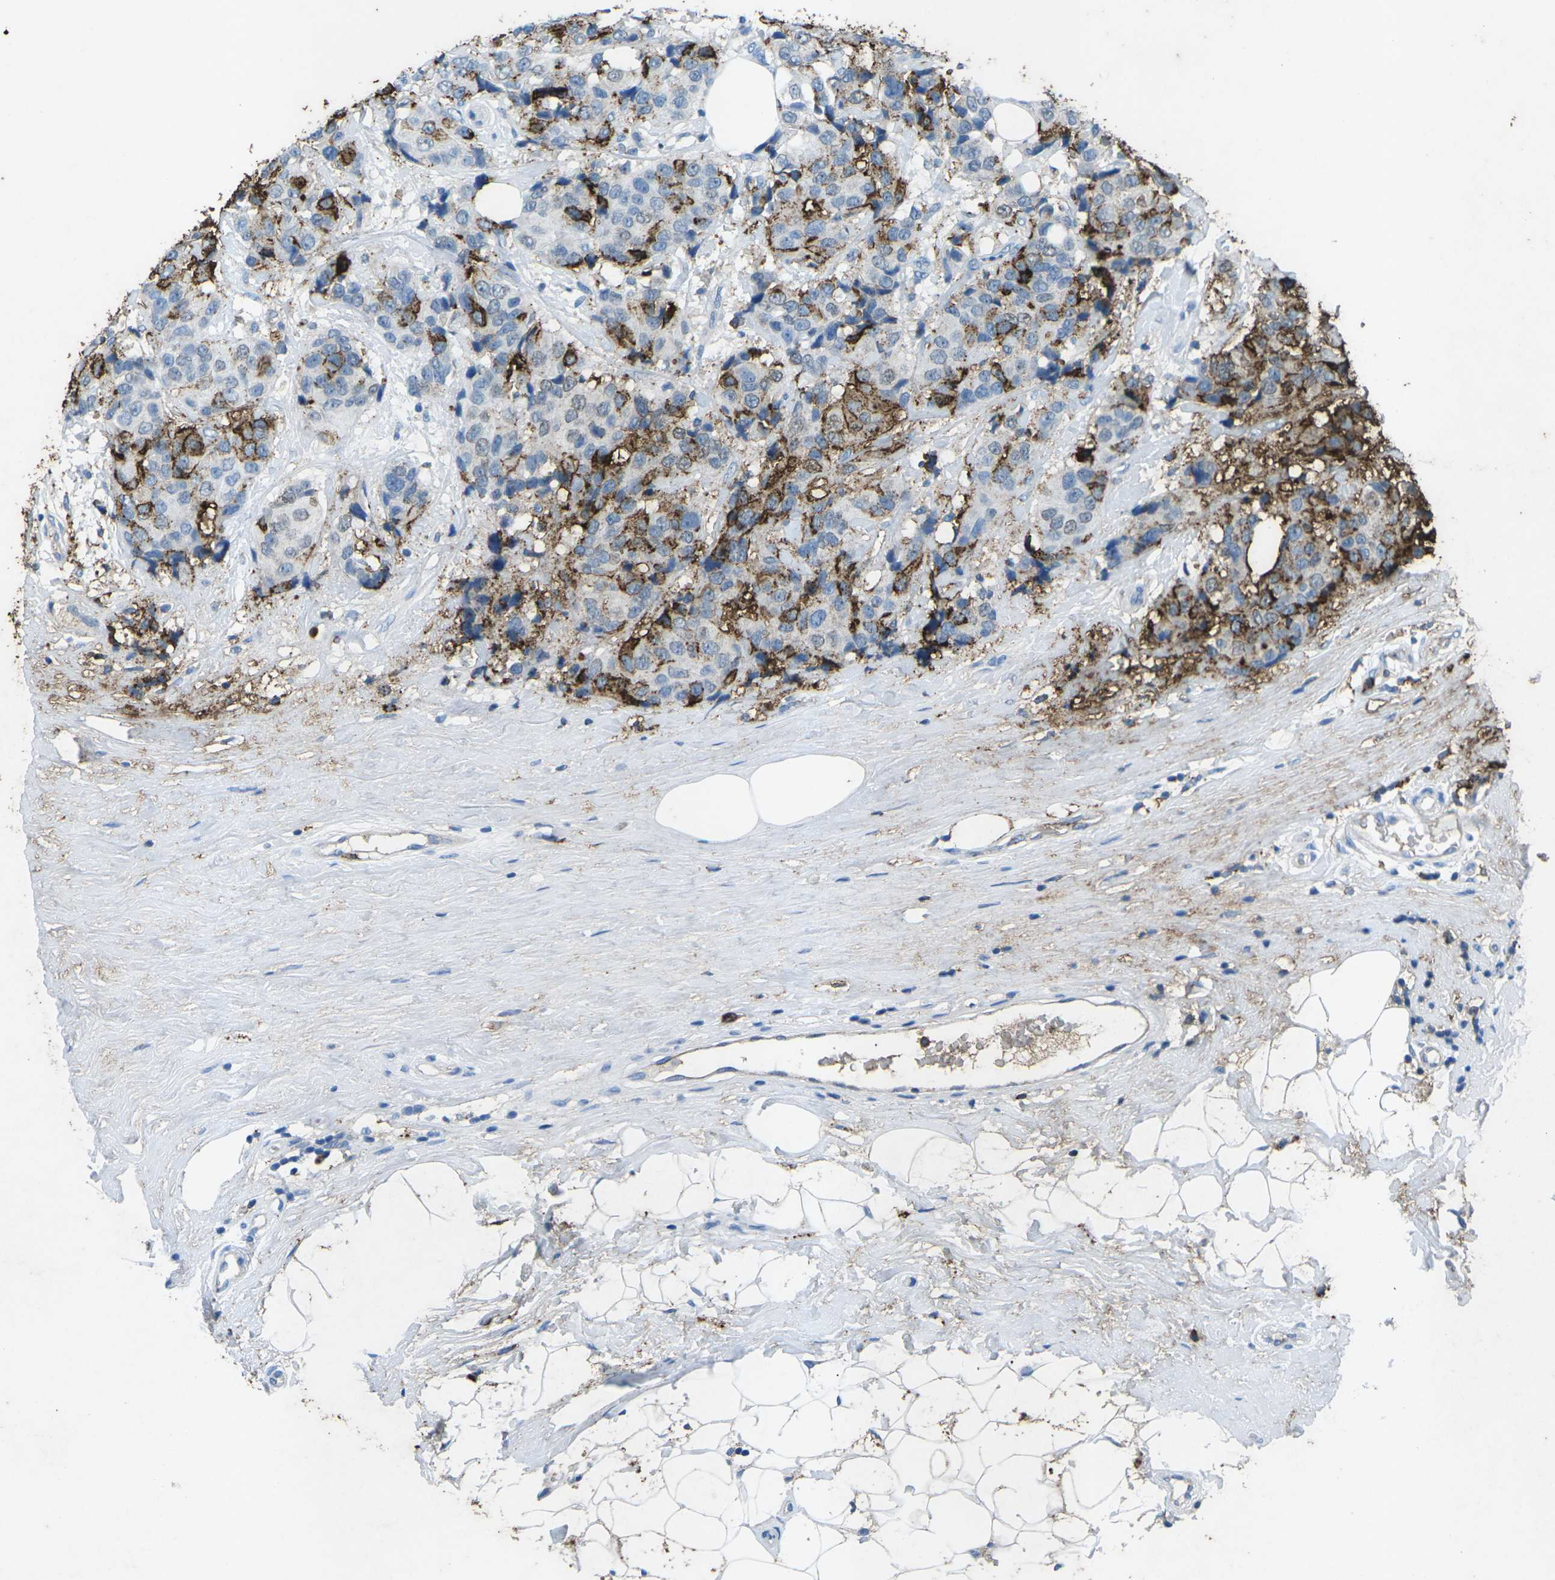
{"staining": {"intensity": "moderate", "quantity": "25%-75%", "location": "cytoplasmic/membranous"}, "tissue": "breast cancer", "cell_type": "Tumor cells", "image_type": "cancer", "snomed": [{"axis": "morphology", "description": "Normal tissue, NOS"}, {"axis": "morphology", "description": "Duct carcinoma"}, {"axis": "topography", "description": "Breast"}], "caption": "Protein staining of infiltrating ductal carcinoma (breast) tissue displays moderate cytoplasmic/membranous expression in about 25%-75% of tumor cells.", "gene": "CTAGE1", "patient": {"sex": "female", "age": 39}}